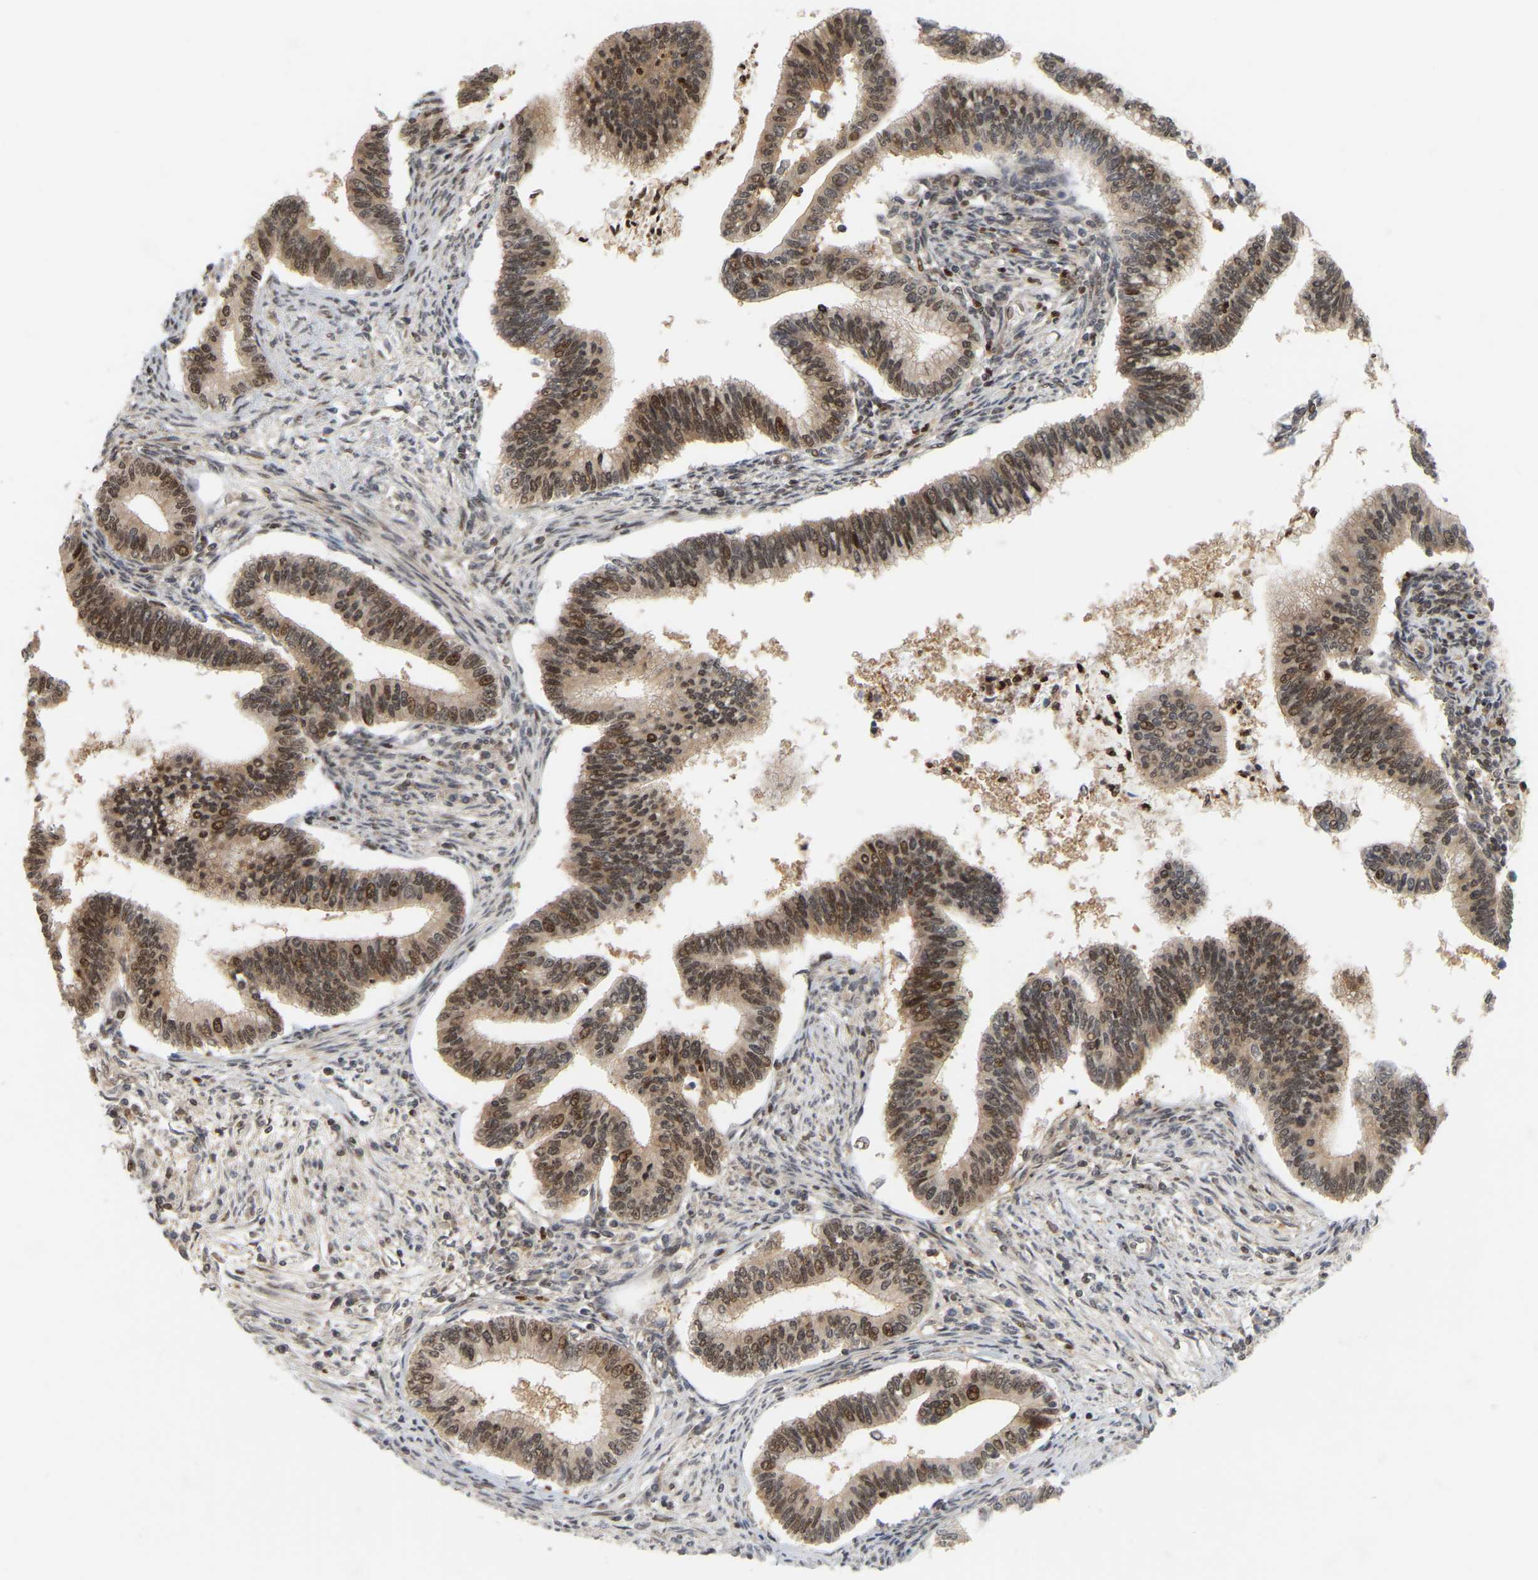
{"staining": {"intensity": "strong", "quantity": ">75%", "location": "cytoplasmic/membranous,nuclear"}, "tissue": "cervical cancer", "cell_type": "Tumor cells", "image_type": "cancer", "snomed": [{"axis": "morphology", "description": "Adenocarcinoma, NOS"}, {"axis": "topography", "description": "Cervix"}], "caption": "Immunohistochemical staining of cervical adenocarcinoma exhibits high levels of strong cytoplasmic/membranous and nuclear positivity in approximately >75% of tumor cells.", "gene": "NFE2L2", "patient": {"sex": "female", "age": 36}}